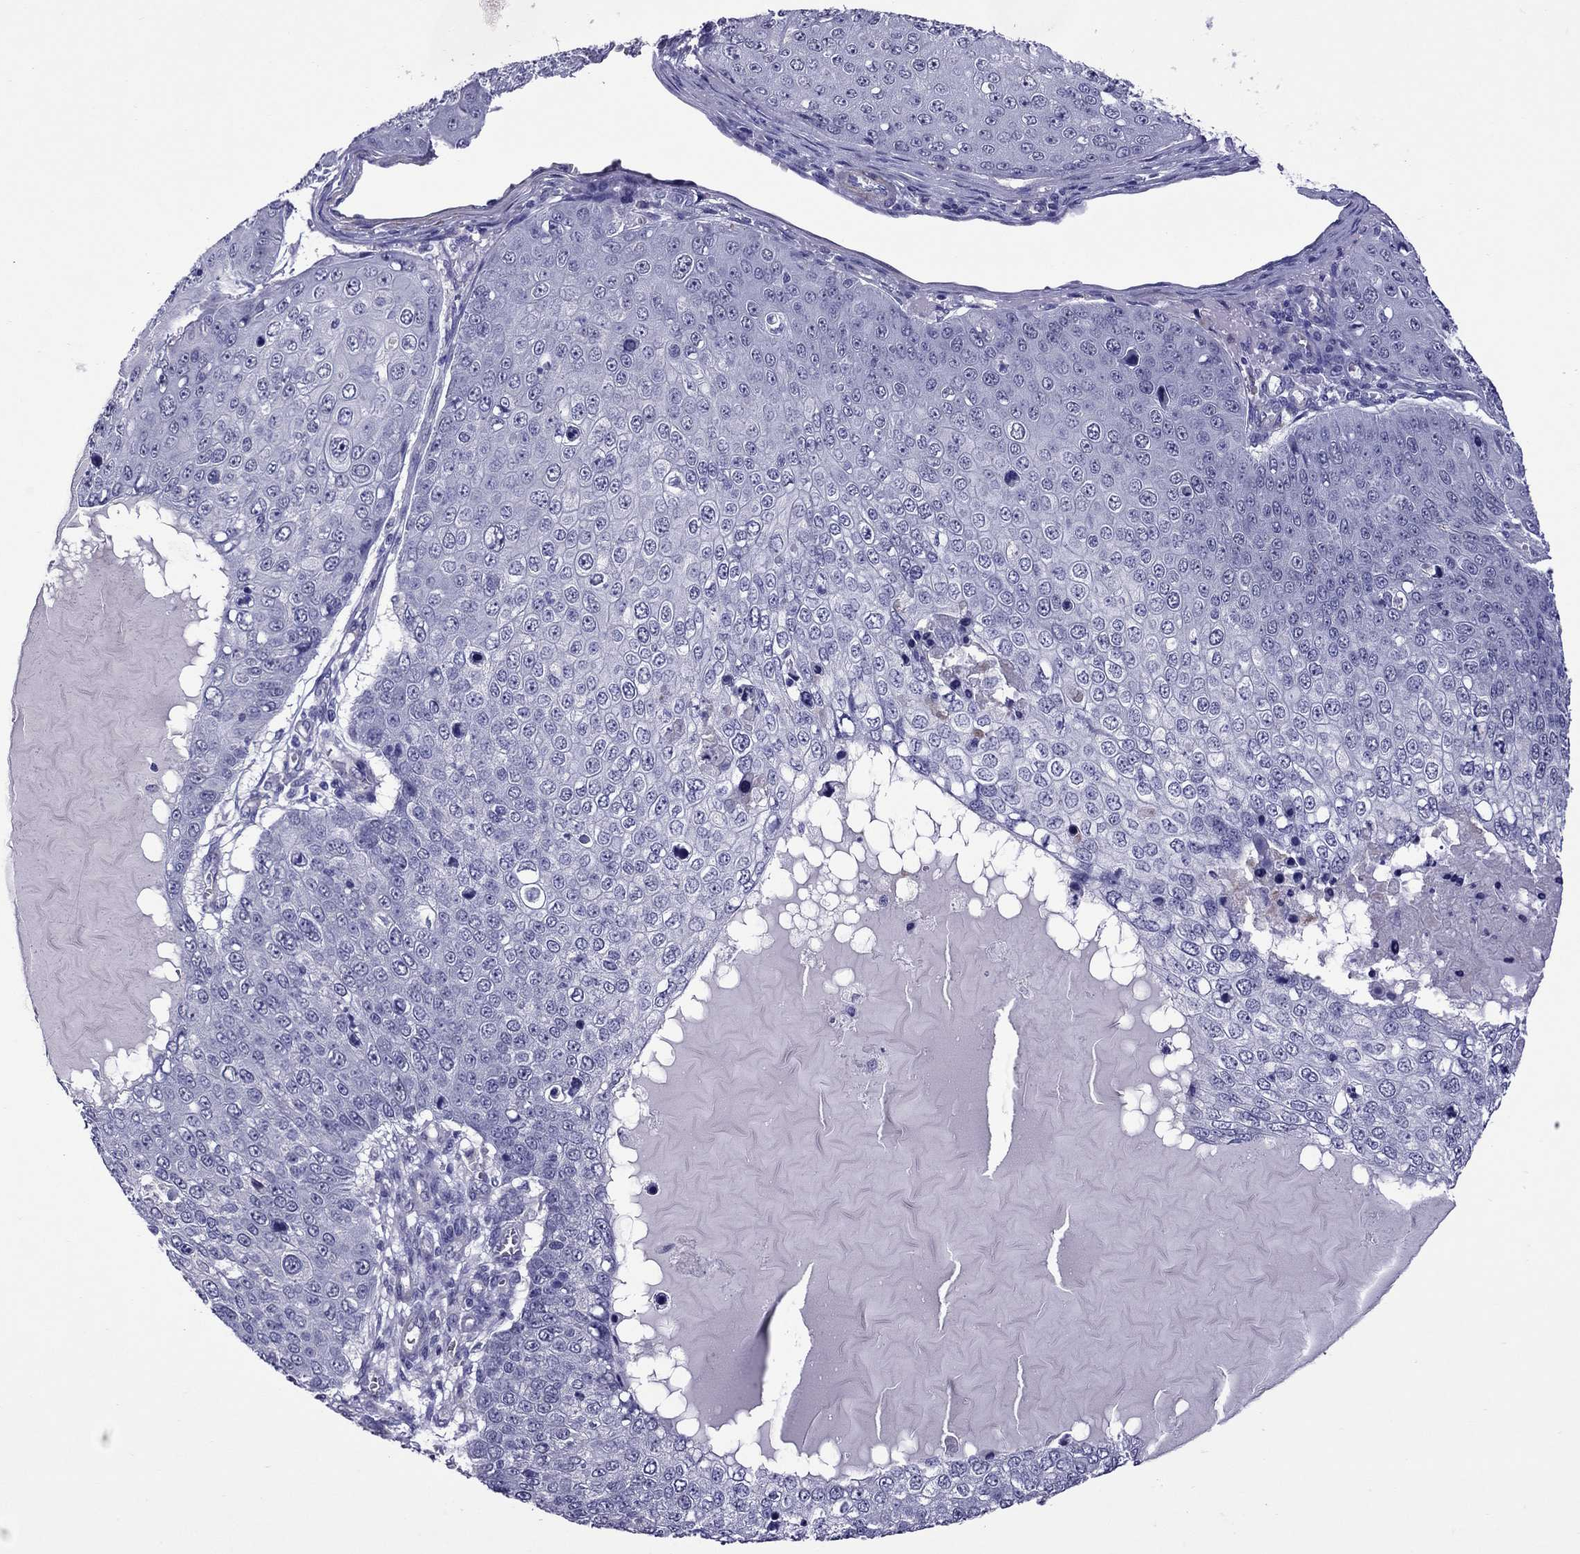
{"staining": {"intensity": "negative", "quantity": "none", "location": "none"}, "tissue": "skin cancer", "cell_type": "Tumor cells", "image_type": "cancer", "snomed": [{"axis": "morphology", "description": "Squamous cell carcinoma, NOS"}, {"axis": "topography", "description": "Skin"}], "caption": "Immunohistochemical staining of human skin cancer (squamous cell carcinoma) demonstrates no significant expression in tumor cells.", "gene": "CHRNA5", "patient": {"sex": "male", "age": 71}}